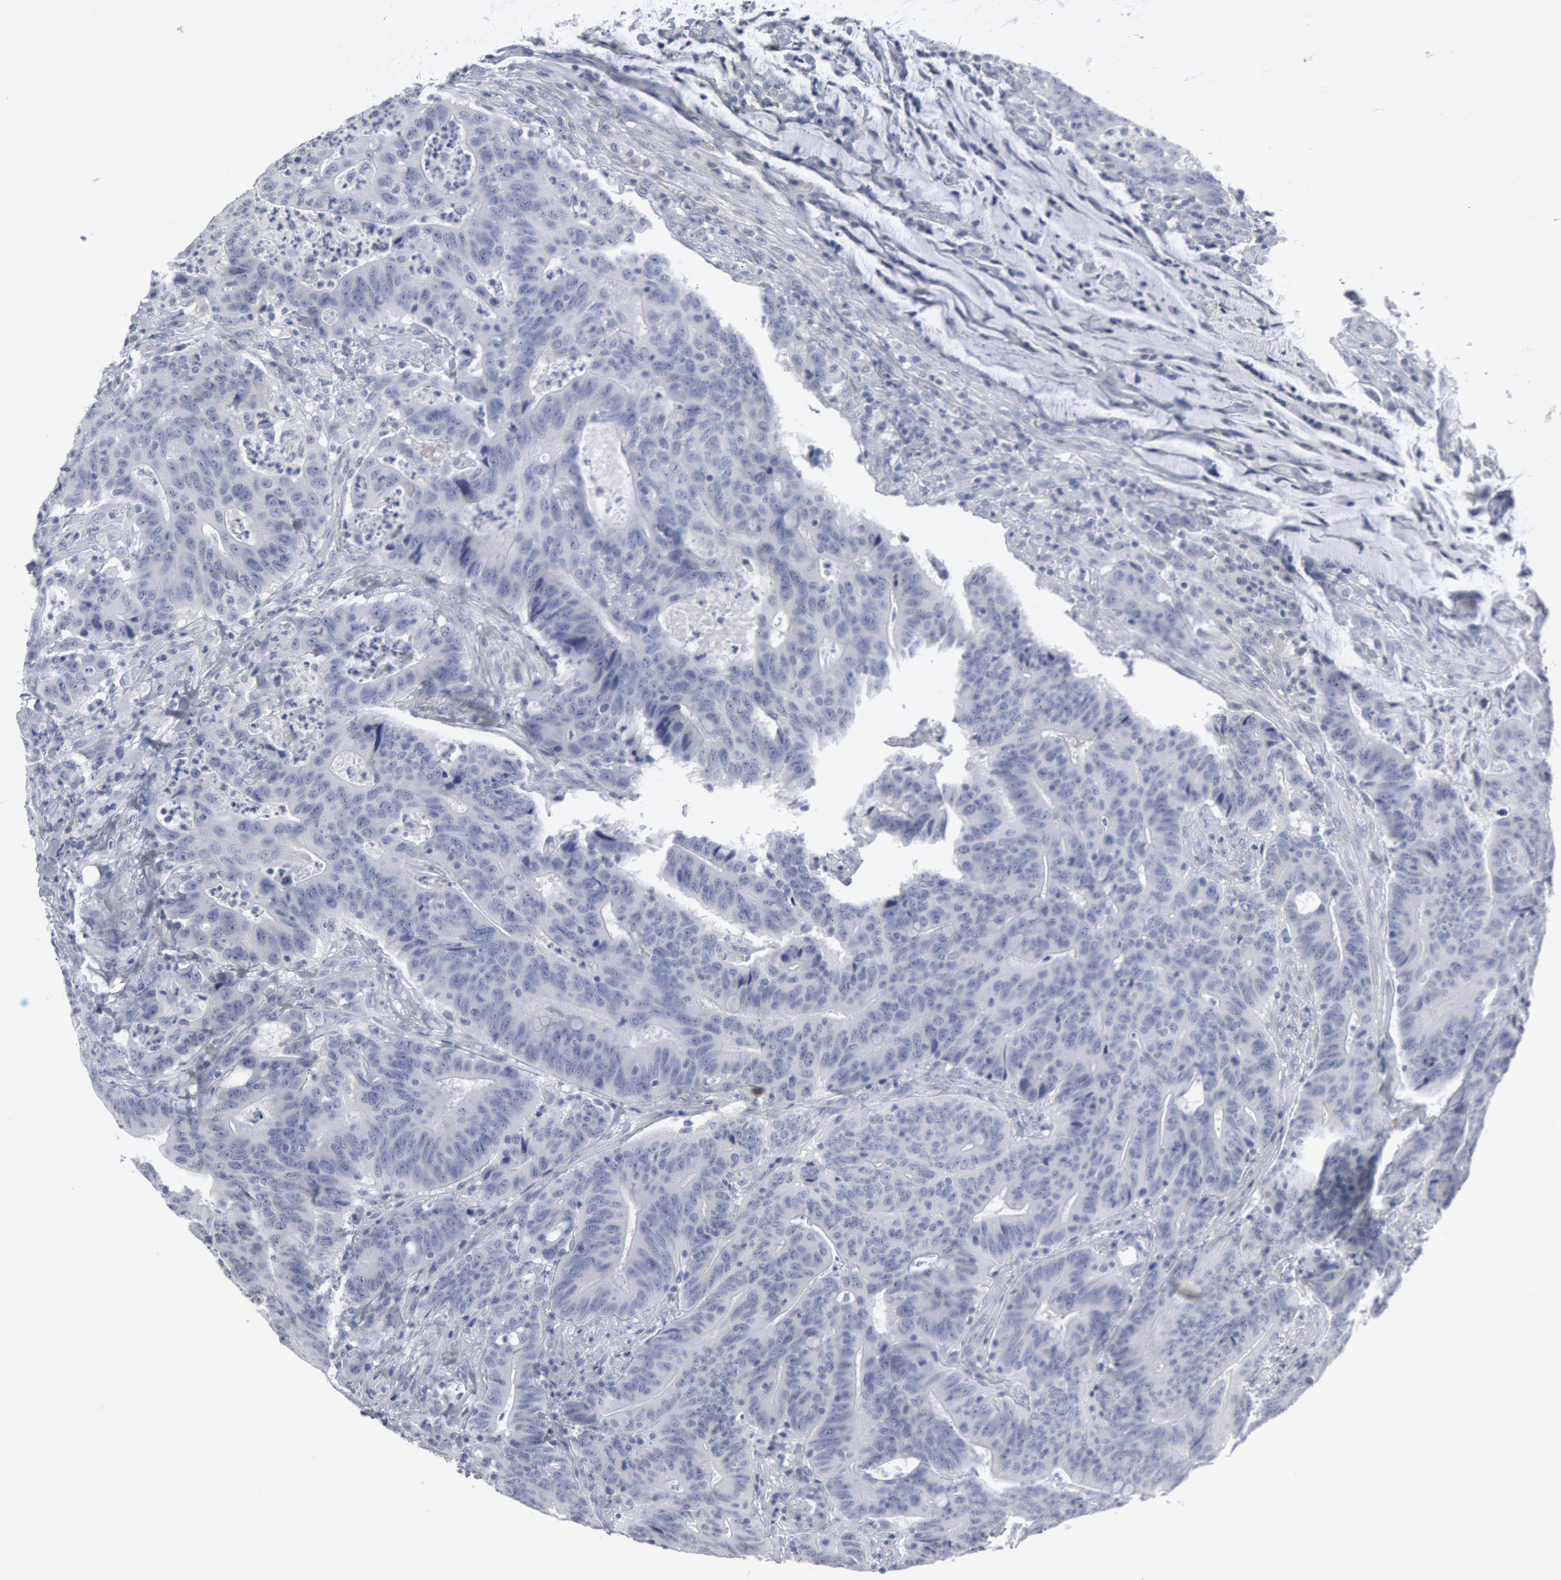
{"staining": {"intensity": "negative", "quantity": "none", "location": "none"}, "tissue": "colorectal cancer", "cell_type": "Tumor cells", "image_type": "cancer", "snomed": [{"axis": "morphology", "description": "Adenocarcinoma, NOS"}, {"axis": "topography", "description": "Colon"}], "caption": "Immunohistochemistry photomicrograph of colorectal cancer stained for a protein (brown), which shows no staining in tumor cells.", "gene": "DMC1", "patient": {"sex": "male", "age": 54}}